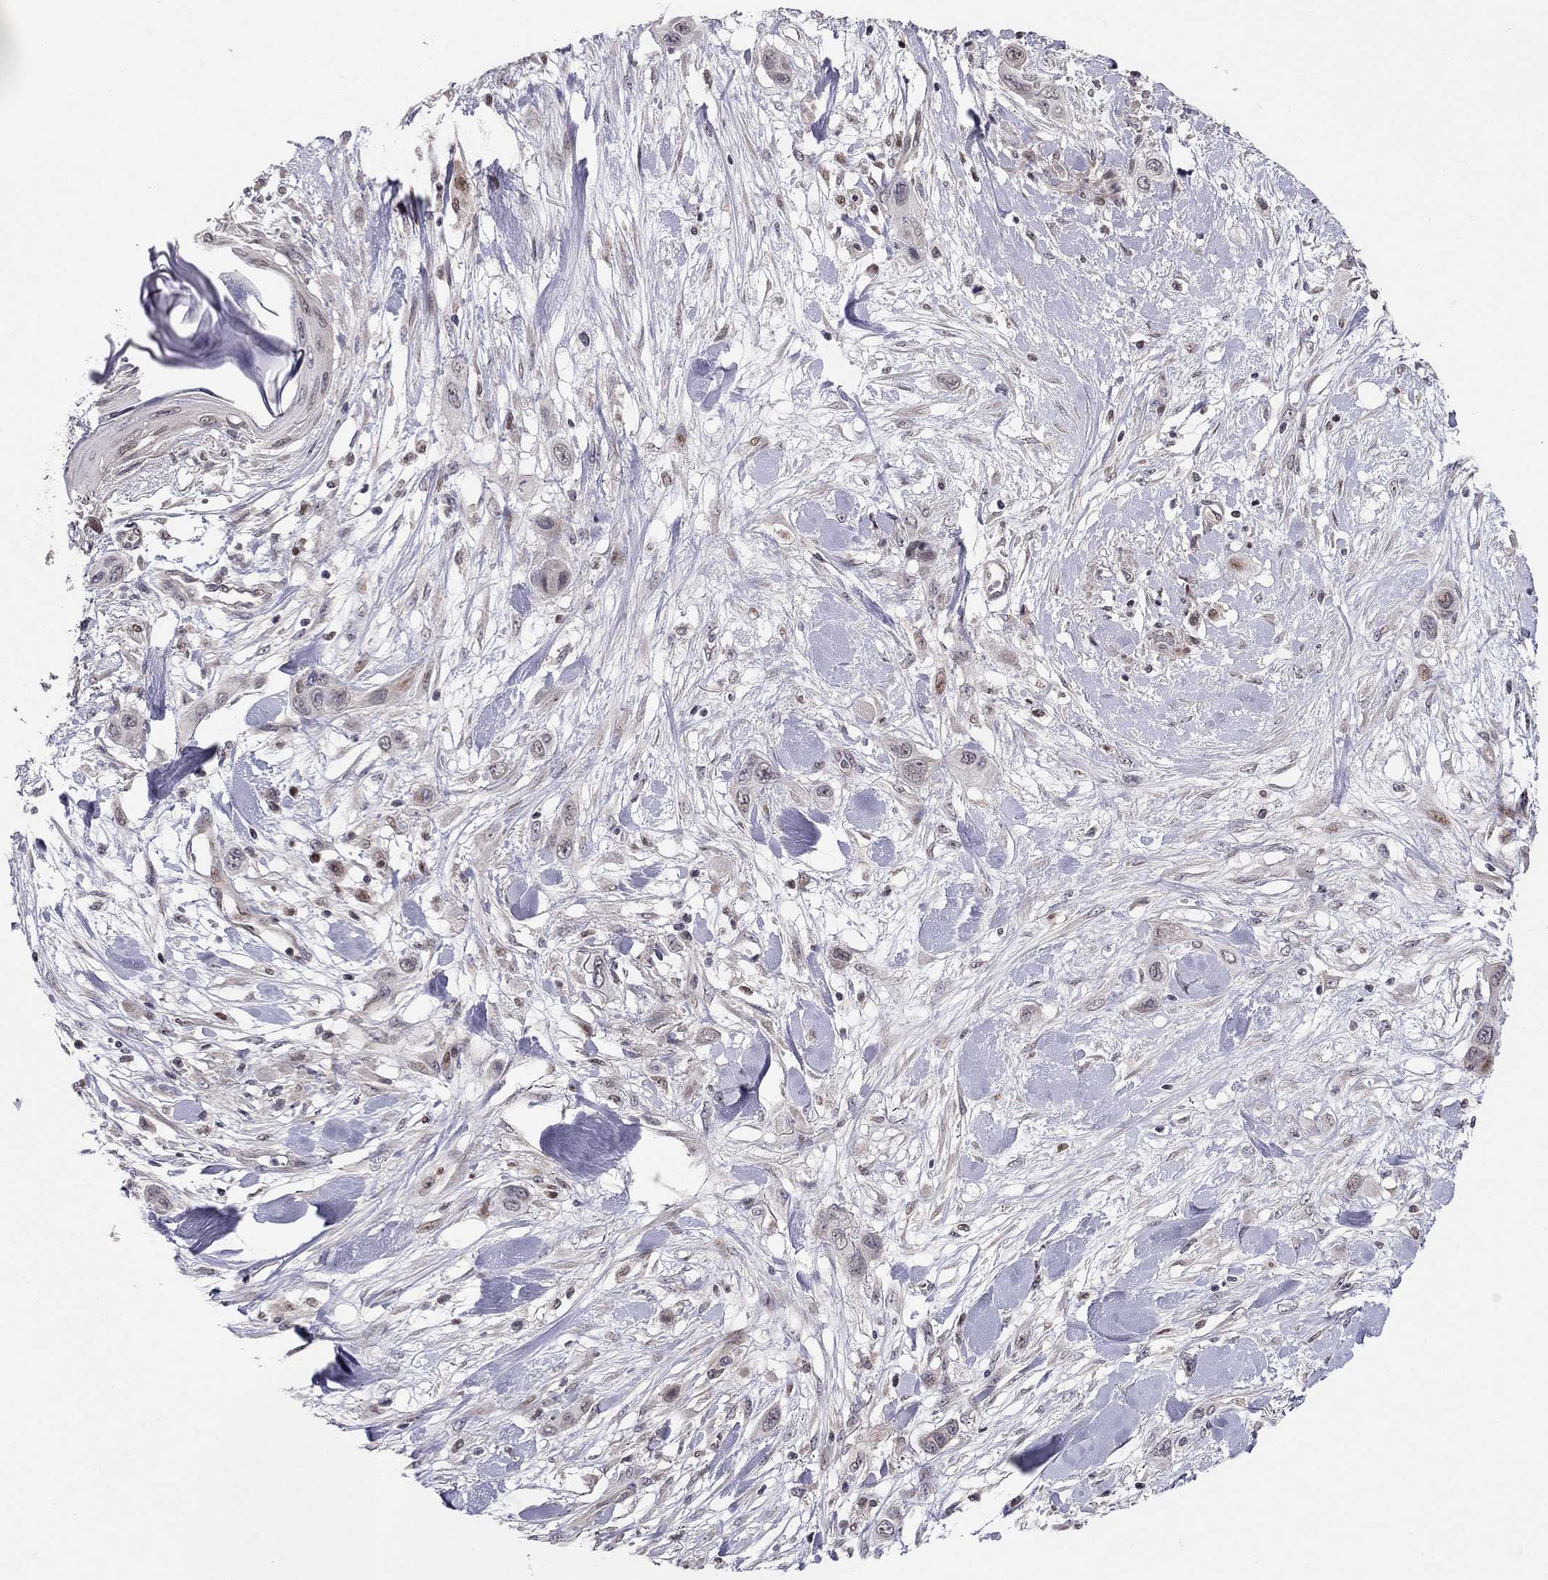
{"staining": {"intensity": "weak", "quantity": "<25%", "location": "cytoplasmic/membranous"}, "tissue": "skin cancer", "cell_type": "Tumor cells", "image_type": "cancer", "snomed": [{"axis": "morphology", "description": "Squamous cell carcinoma, NOS"}, {"axis": "topography", "description": "Skin"}], "caption": "IHC micrograph of skin cancer stained for a protein (brown), which reveals no positivity in tumor cells.", "gene": "LRRC39", "patient": {"sex": "male", "age": 79}}